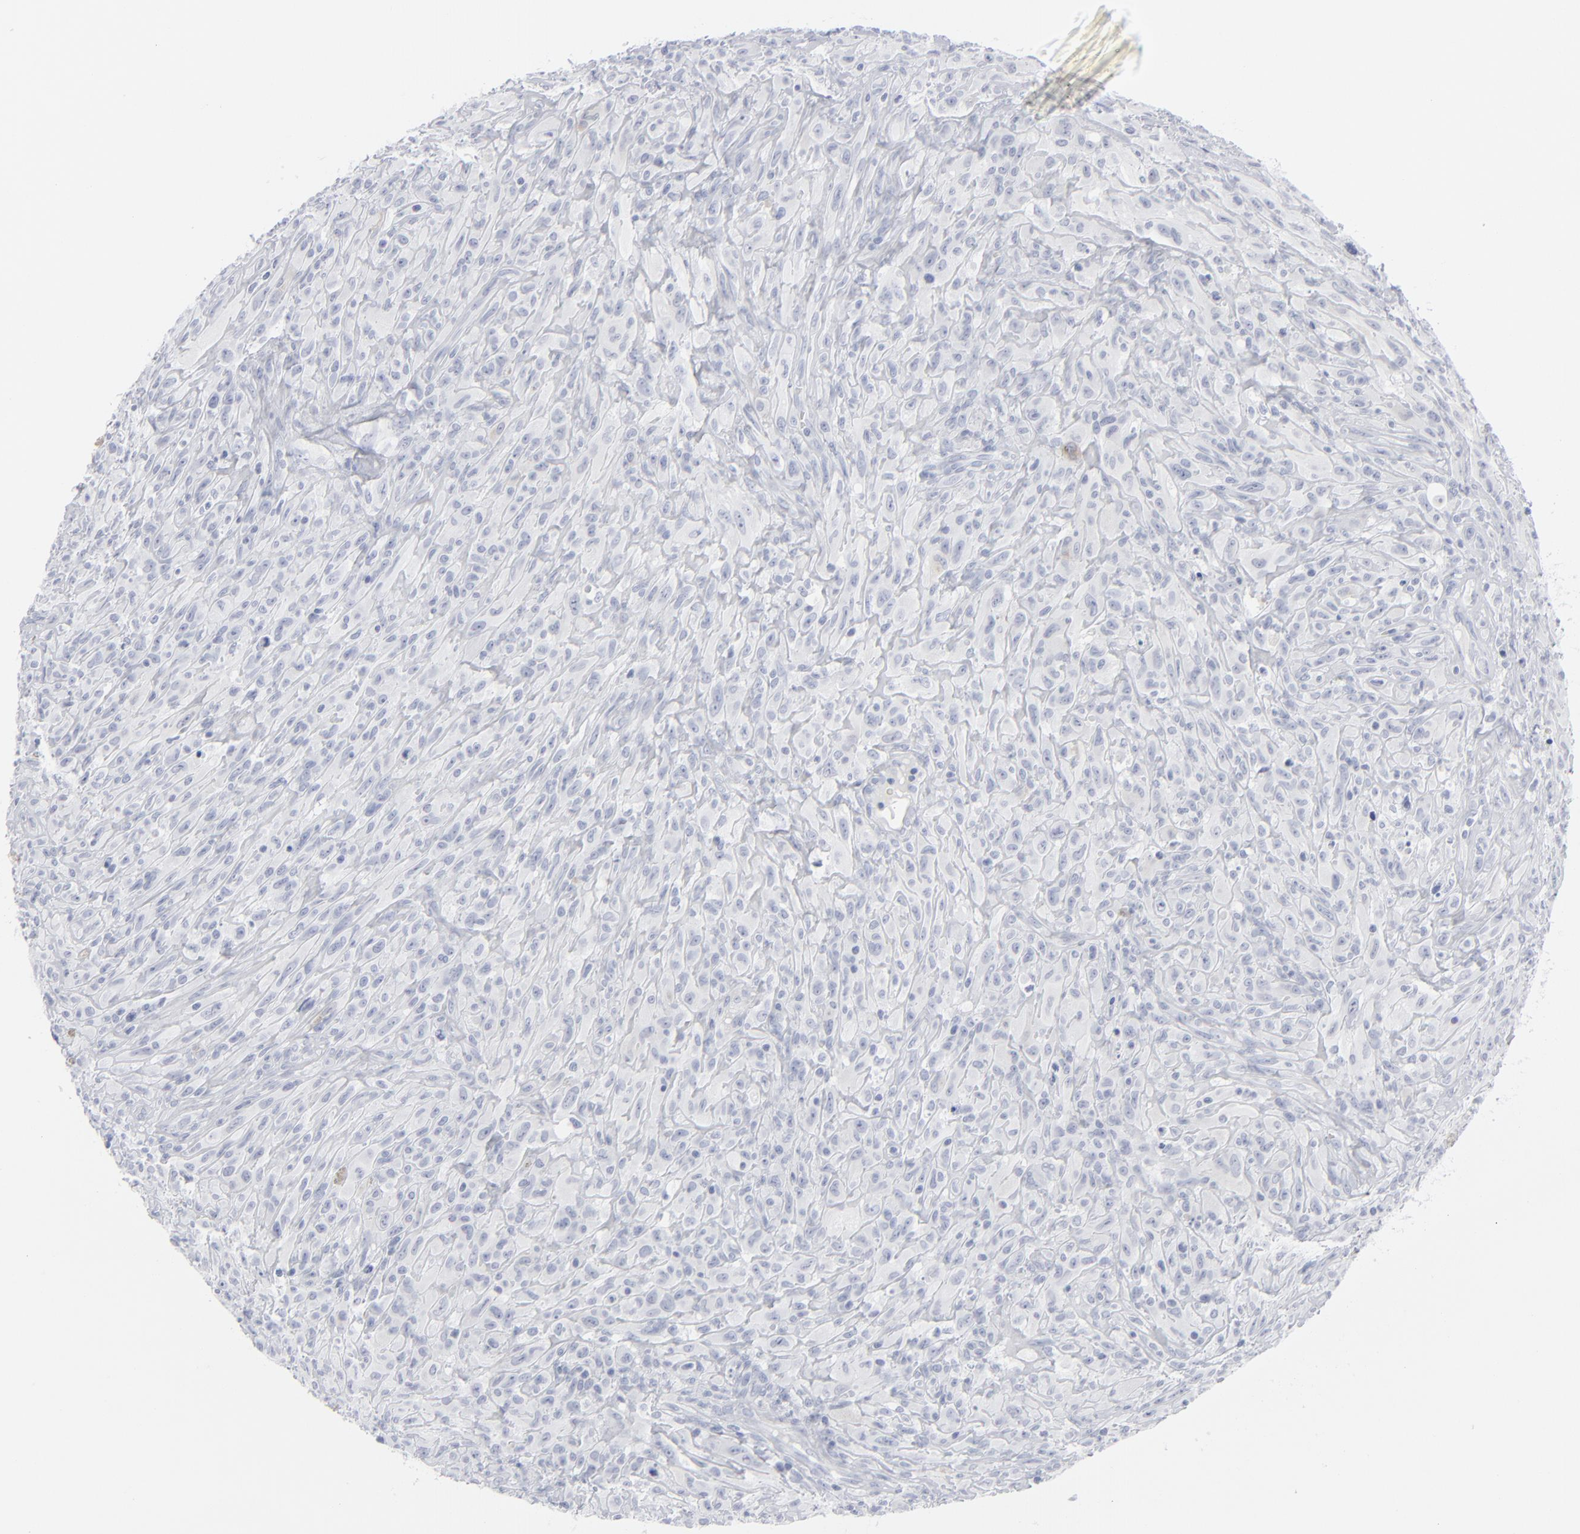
{"staining": {"intensity": "negative", "quantity": "none", "location": "none"}, "tissue": "glioma", "cell_type": "Tumor cells", "image_type": "cancer", "snomed": [{"axis": "morphology", "description": "Glioma, malignant, High grade"}, {"axis": "topography", "description": "Brain"}], "caption": "The micrograph displays no staining of tumor cells in glioma.", "gene": "MSLN", "patient": {"sex": "male", "age": 48}}